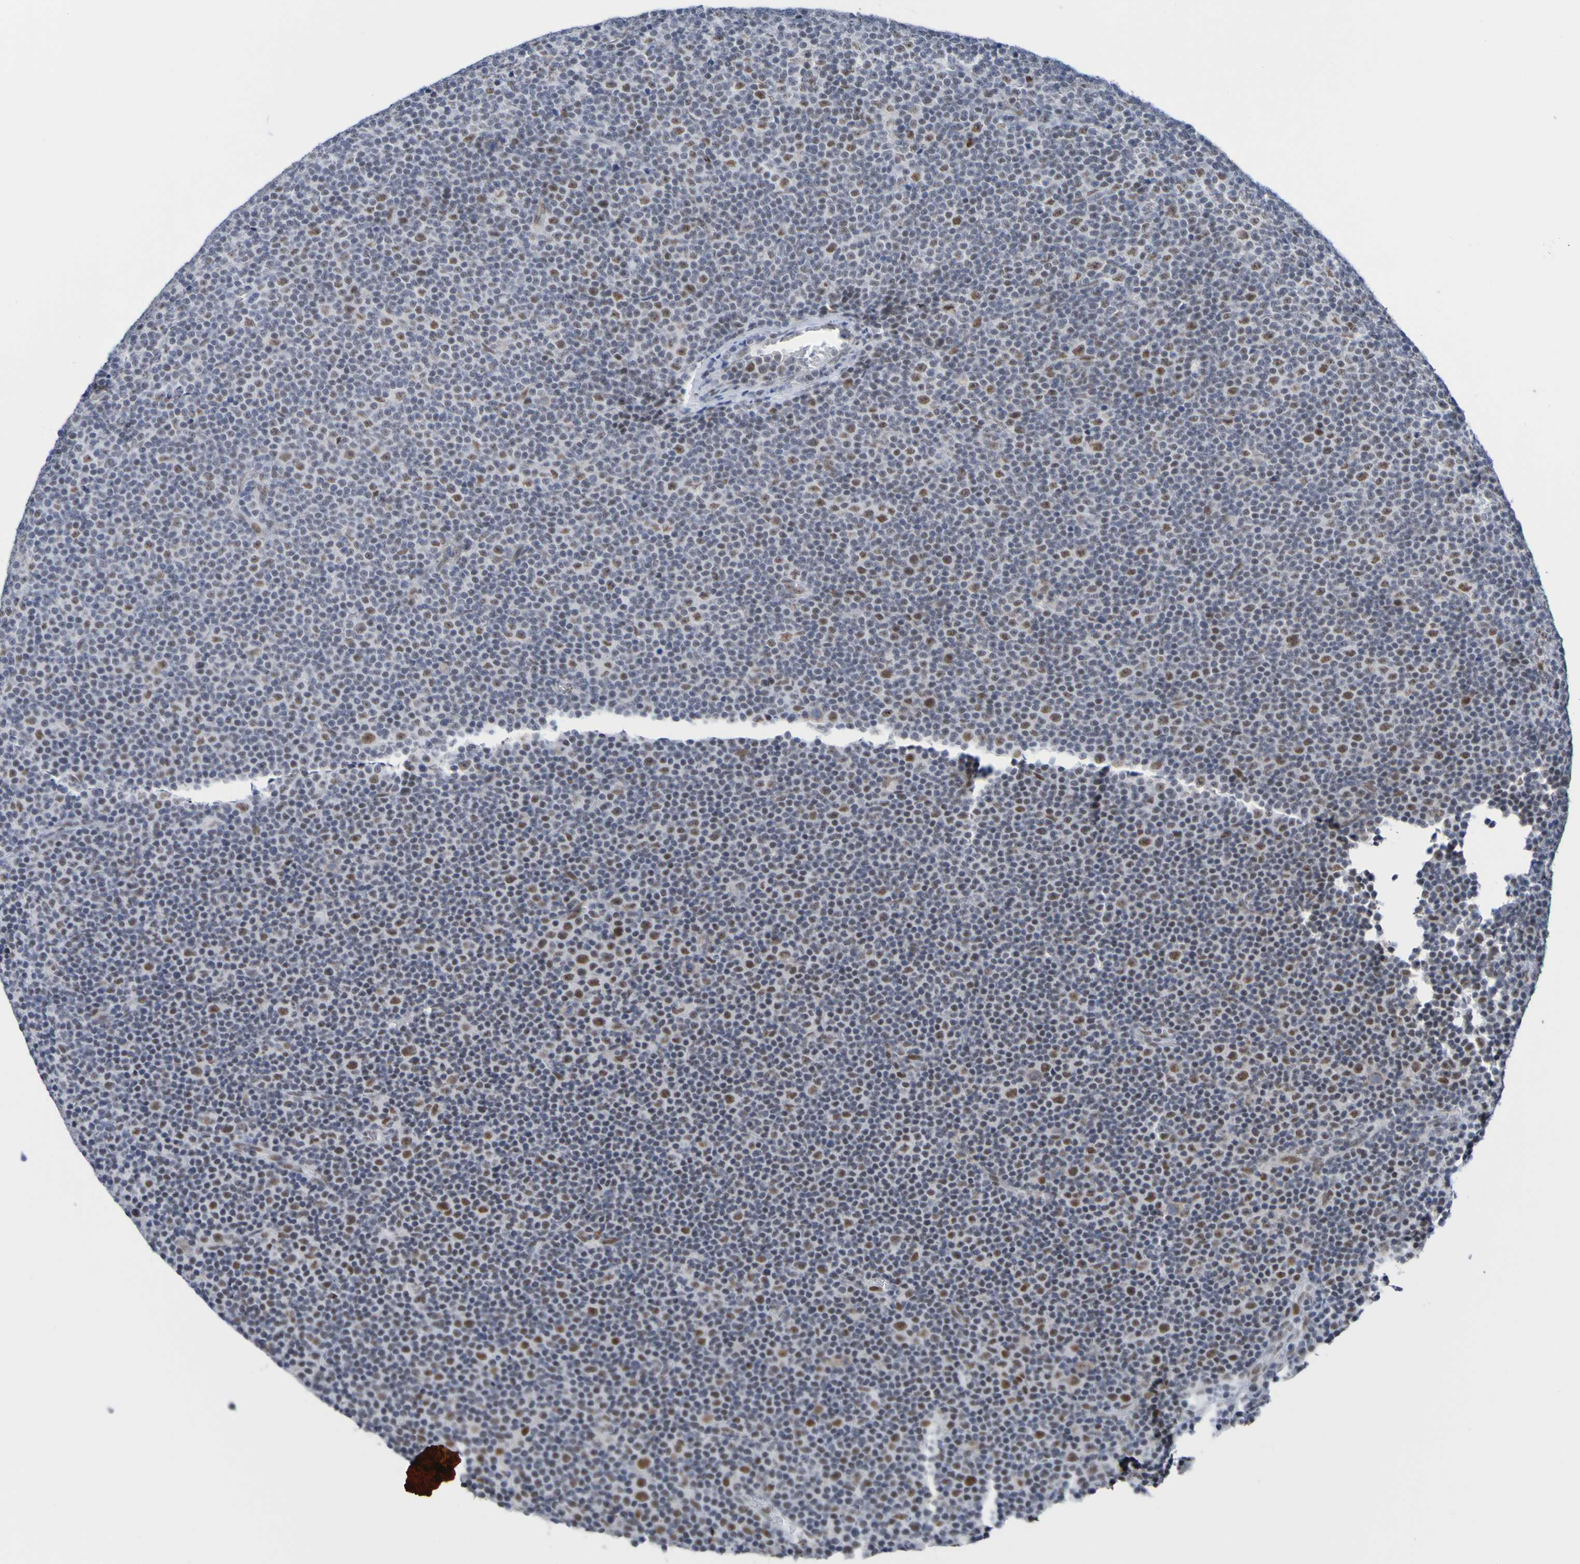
{"staining": {"intensity": "moderate", "quantity": "<25%", "location": "nuclear"}, "tissue": "lymphoma", "cell_type": "Tumor cells", "image_type": "cancer", "snomed": [{"axis": "morphology", "description": "Malignant lymphoma, non-Hodgkin's type, Low grade"}, {"axis": "topography", "description": "Lymph node"}], "caption": "The photomicrograph reveals a brown stain indicating the presence of a protein in the nuclear of tumor cells in lymphoma. Using DAB (brown) and hematoxylin (blue) stains, captured at high magnification using brightfield microscopy.", "gene": "CDC5L", "patient": {"sex": "female", "age": 67}}